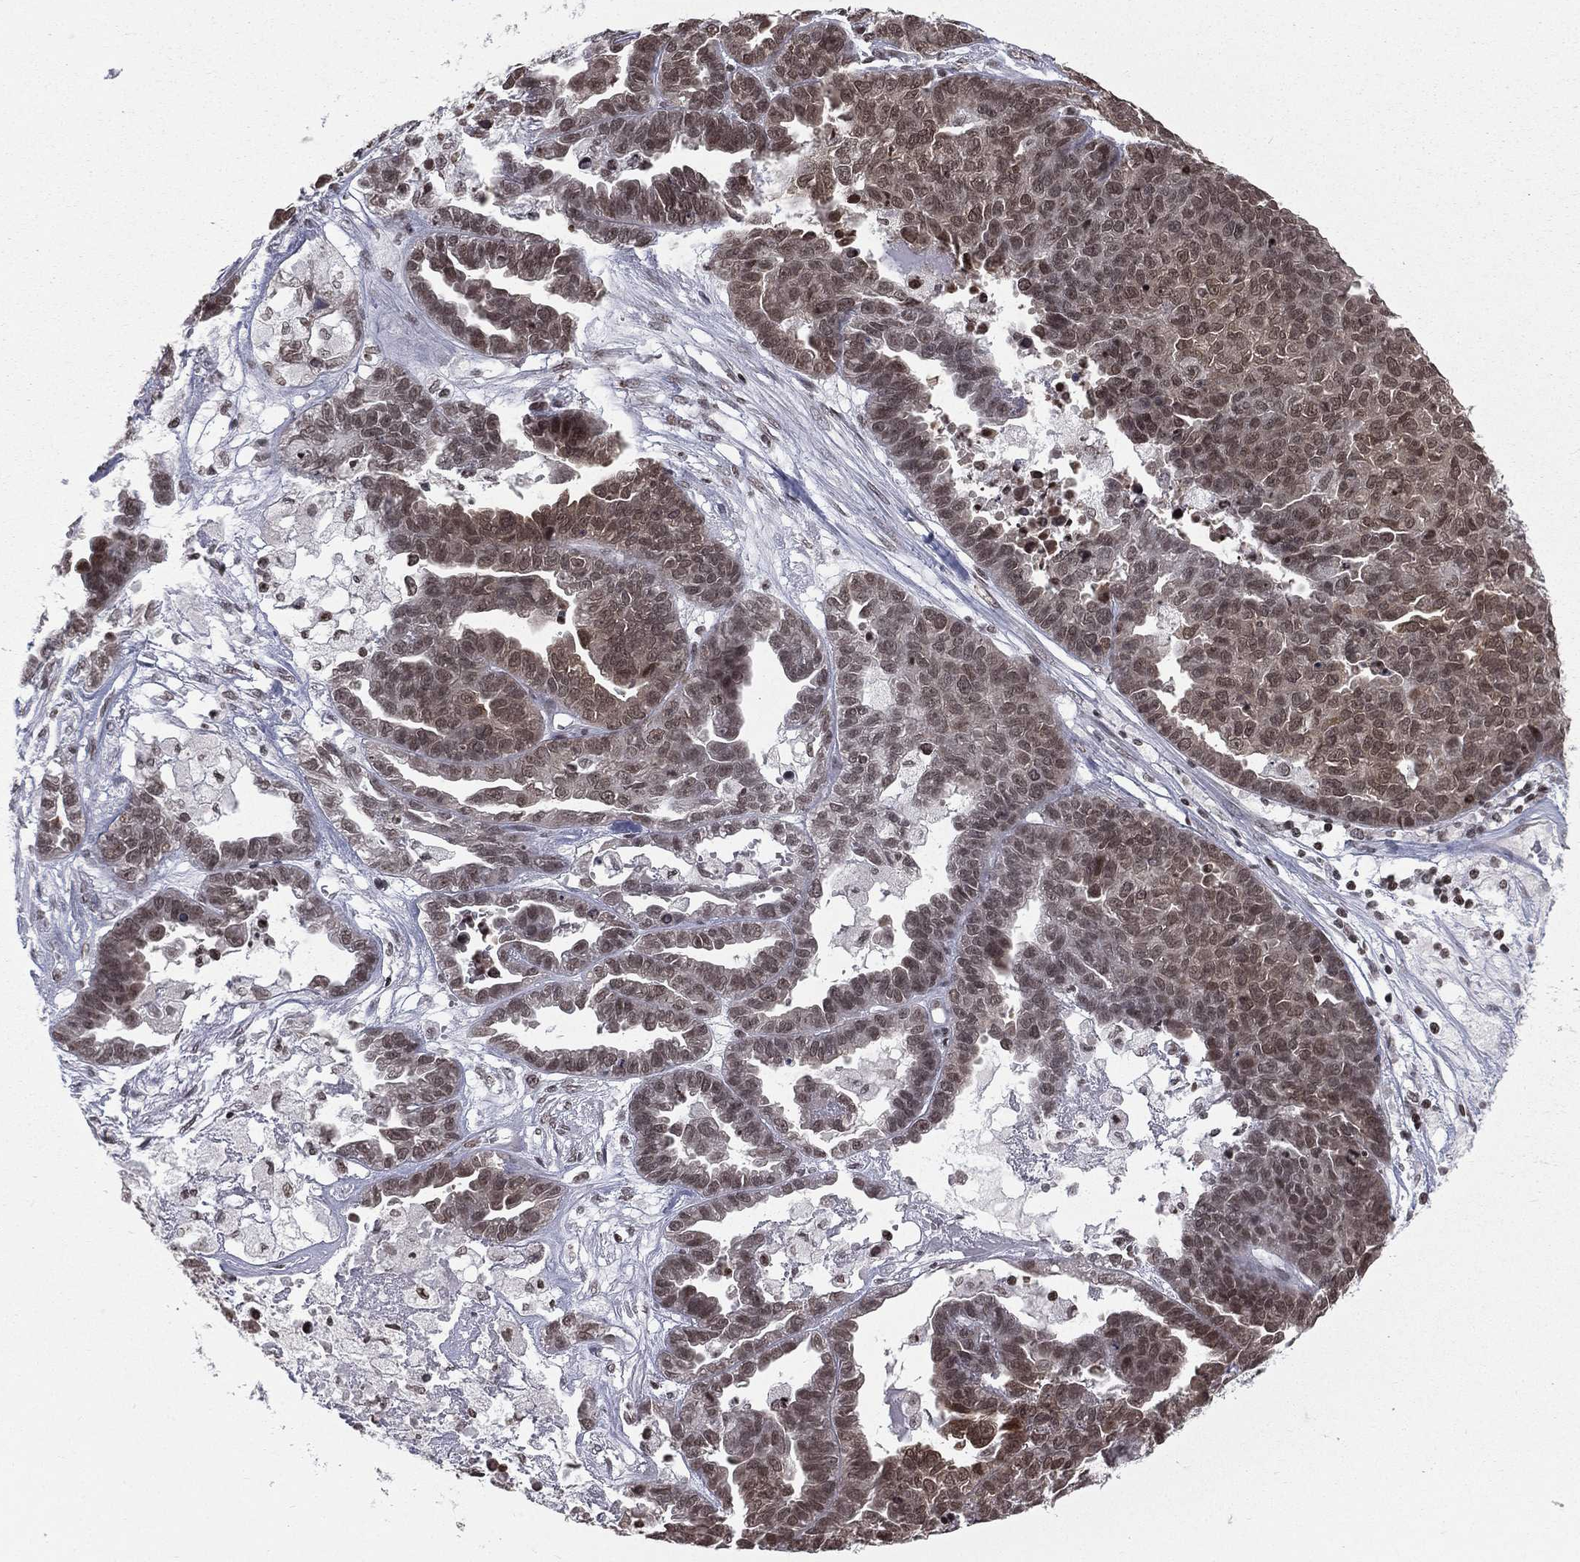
{"staining": {"intensity": "moderate", "quantity": "25%-75%", "location": "nuclear"}, "tissue": "ovarian cancer", "cell_type": "Tumor cells", "image_type": "cancer", "snomed": [{"axis": "morphology", "description": "Cystadenocarcinoma, serous, NOS"}, {"axis": "topography", "description": "Ovary"}], "caption": "This histopathology image shows serous cystadenocarcinoma (ovarian) stained with immunohistochemistry (IHC) to label a protein in brown. The nuclear of tumor cells show moderate positivity for the protein. Nuclei are counter-stained blue.", "gene": "RFX7", "patient": {"sex": "female", "age": 87}}